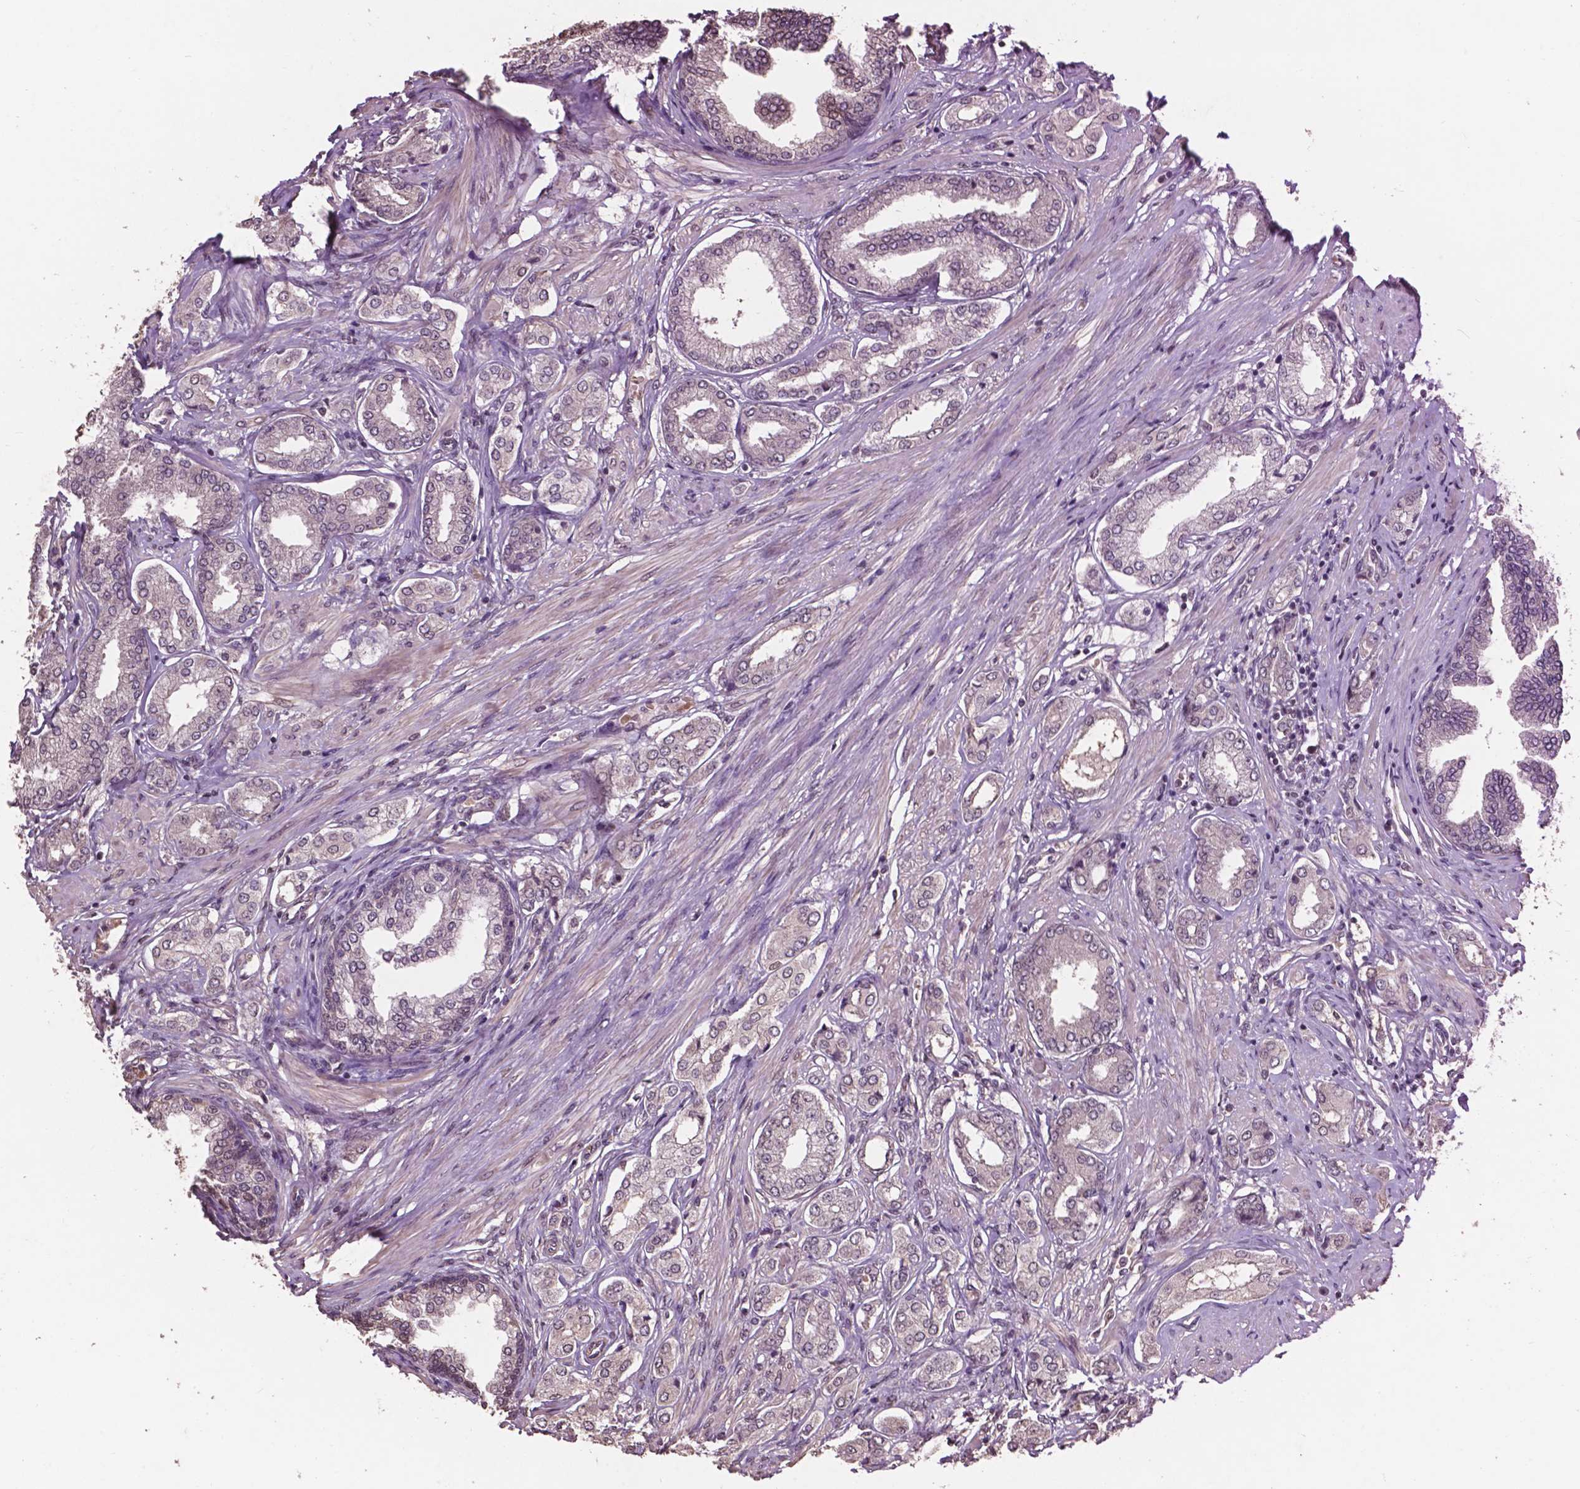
{"staining": {"intensity": "weak", "quantity": "<25%", "location": "cytoplasmic/membranous"}, "tissue": "prostate cancer", "cell_type": "Tumor cells", "image_type": "cancer", "snomed": [{"axis": "morphology", "description": "Adenocarcinoma, NOS"}, {"axis": "topography", "description": "Prostate"}], "caption": "Immunohistochemistry of prostate adenocarcinoma exhibits no staining in tumor cells.", "gene": "GLRA2", "patient": {"sex": "male", "age": 63}}